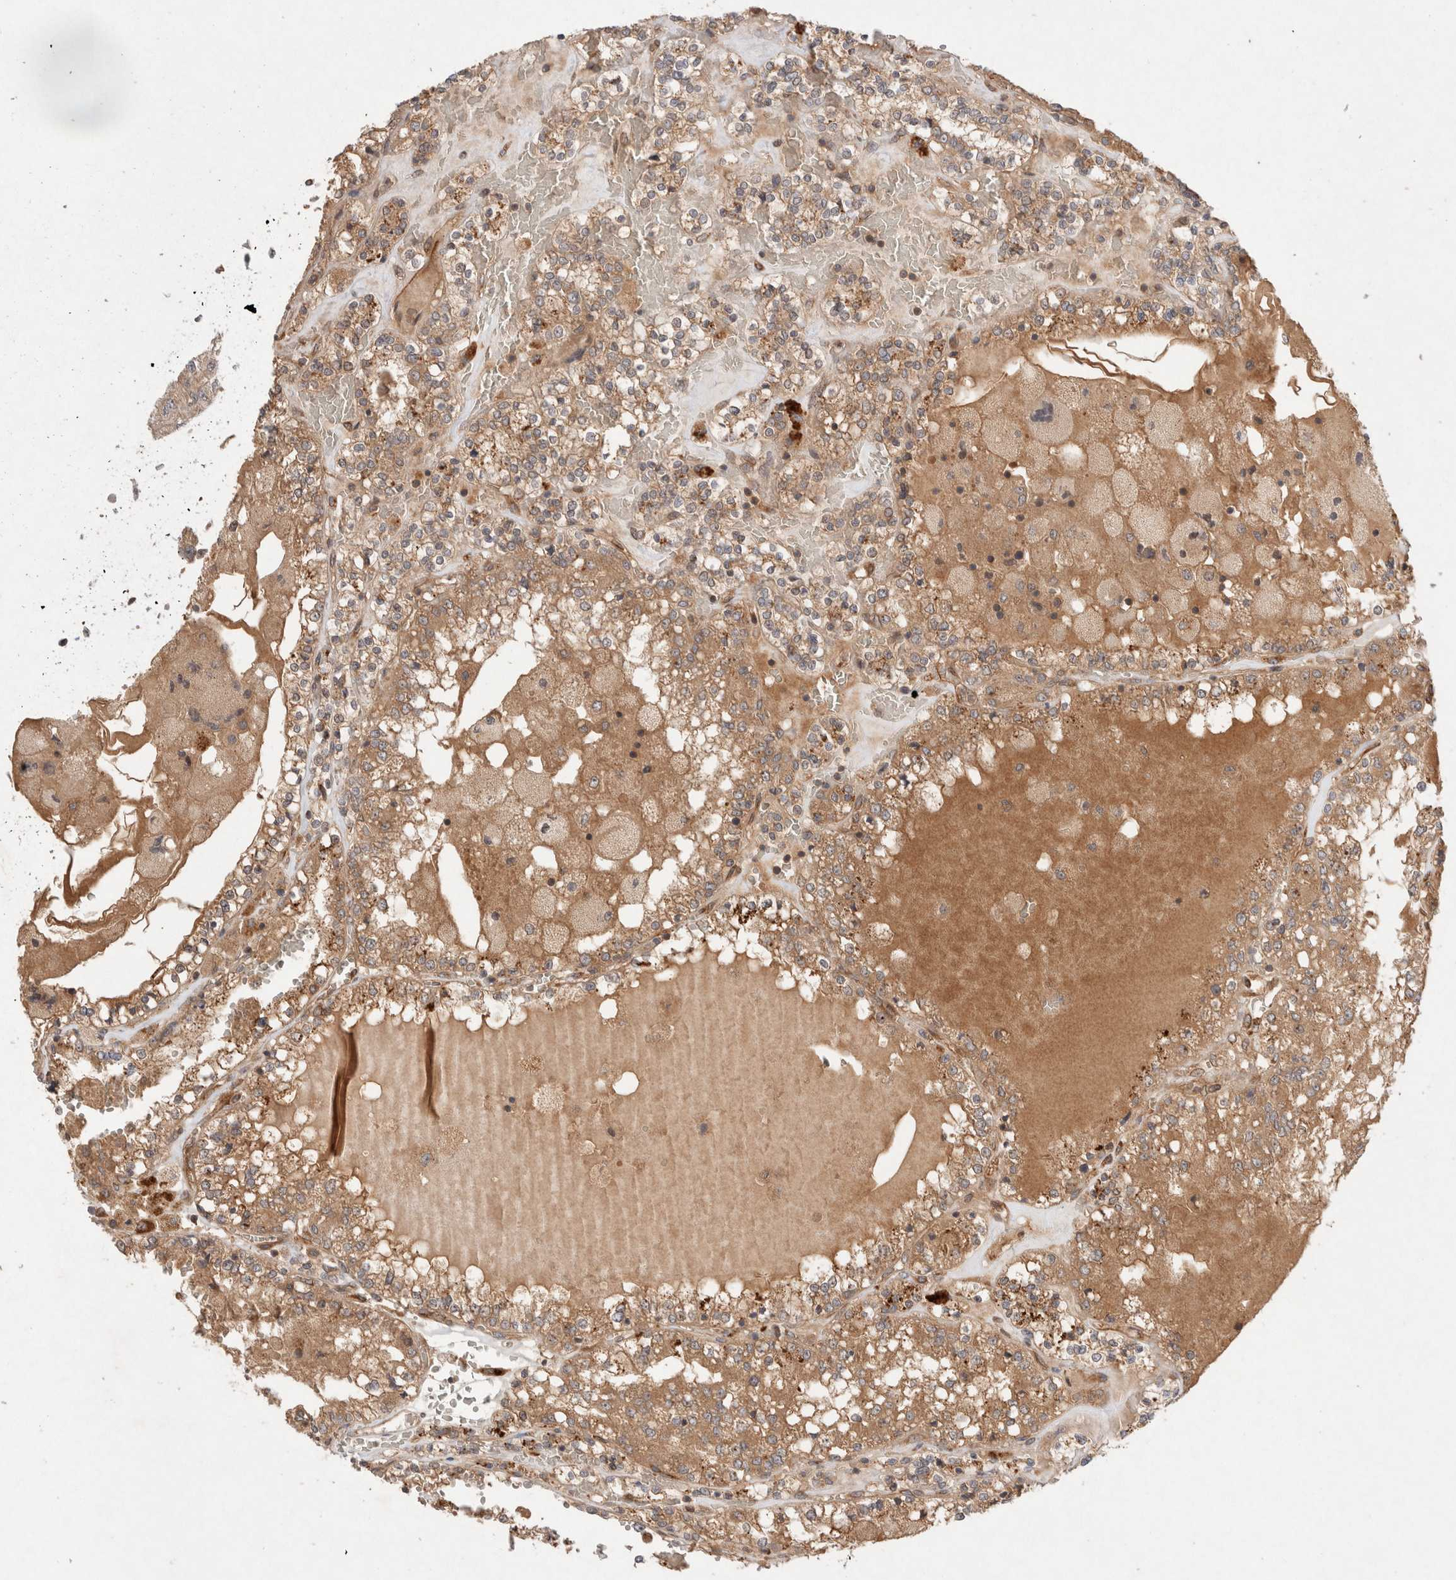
{"staining": {"intensity": "moderate", "quantity": ">75%", "location": "cytoplasmic/membranous"}, "tissue": "renal cancer", "cell_type": "Tumor cells", "image_type": "cancer", "snomed": [{"axis": "morphology", "description": "Adenocarcinoma, NOS"}, {"axis": "topography", "description": "Kidney"}], "caption": "Immunohistochemistry (IHC) histopathology image of human renal cancer stained for a protein (brown), which shows medium levels of moderate cytoplasmic/membranous expression in about >75% of tumor cells.", "gene": "KLHL20", "patient": {"sex": "female", "age": 56}}